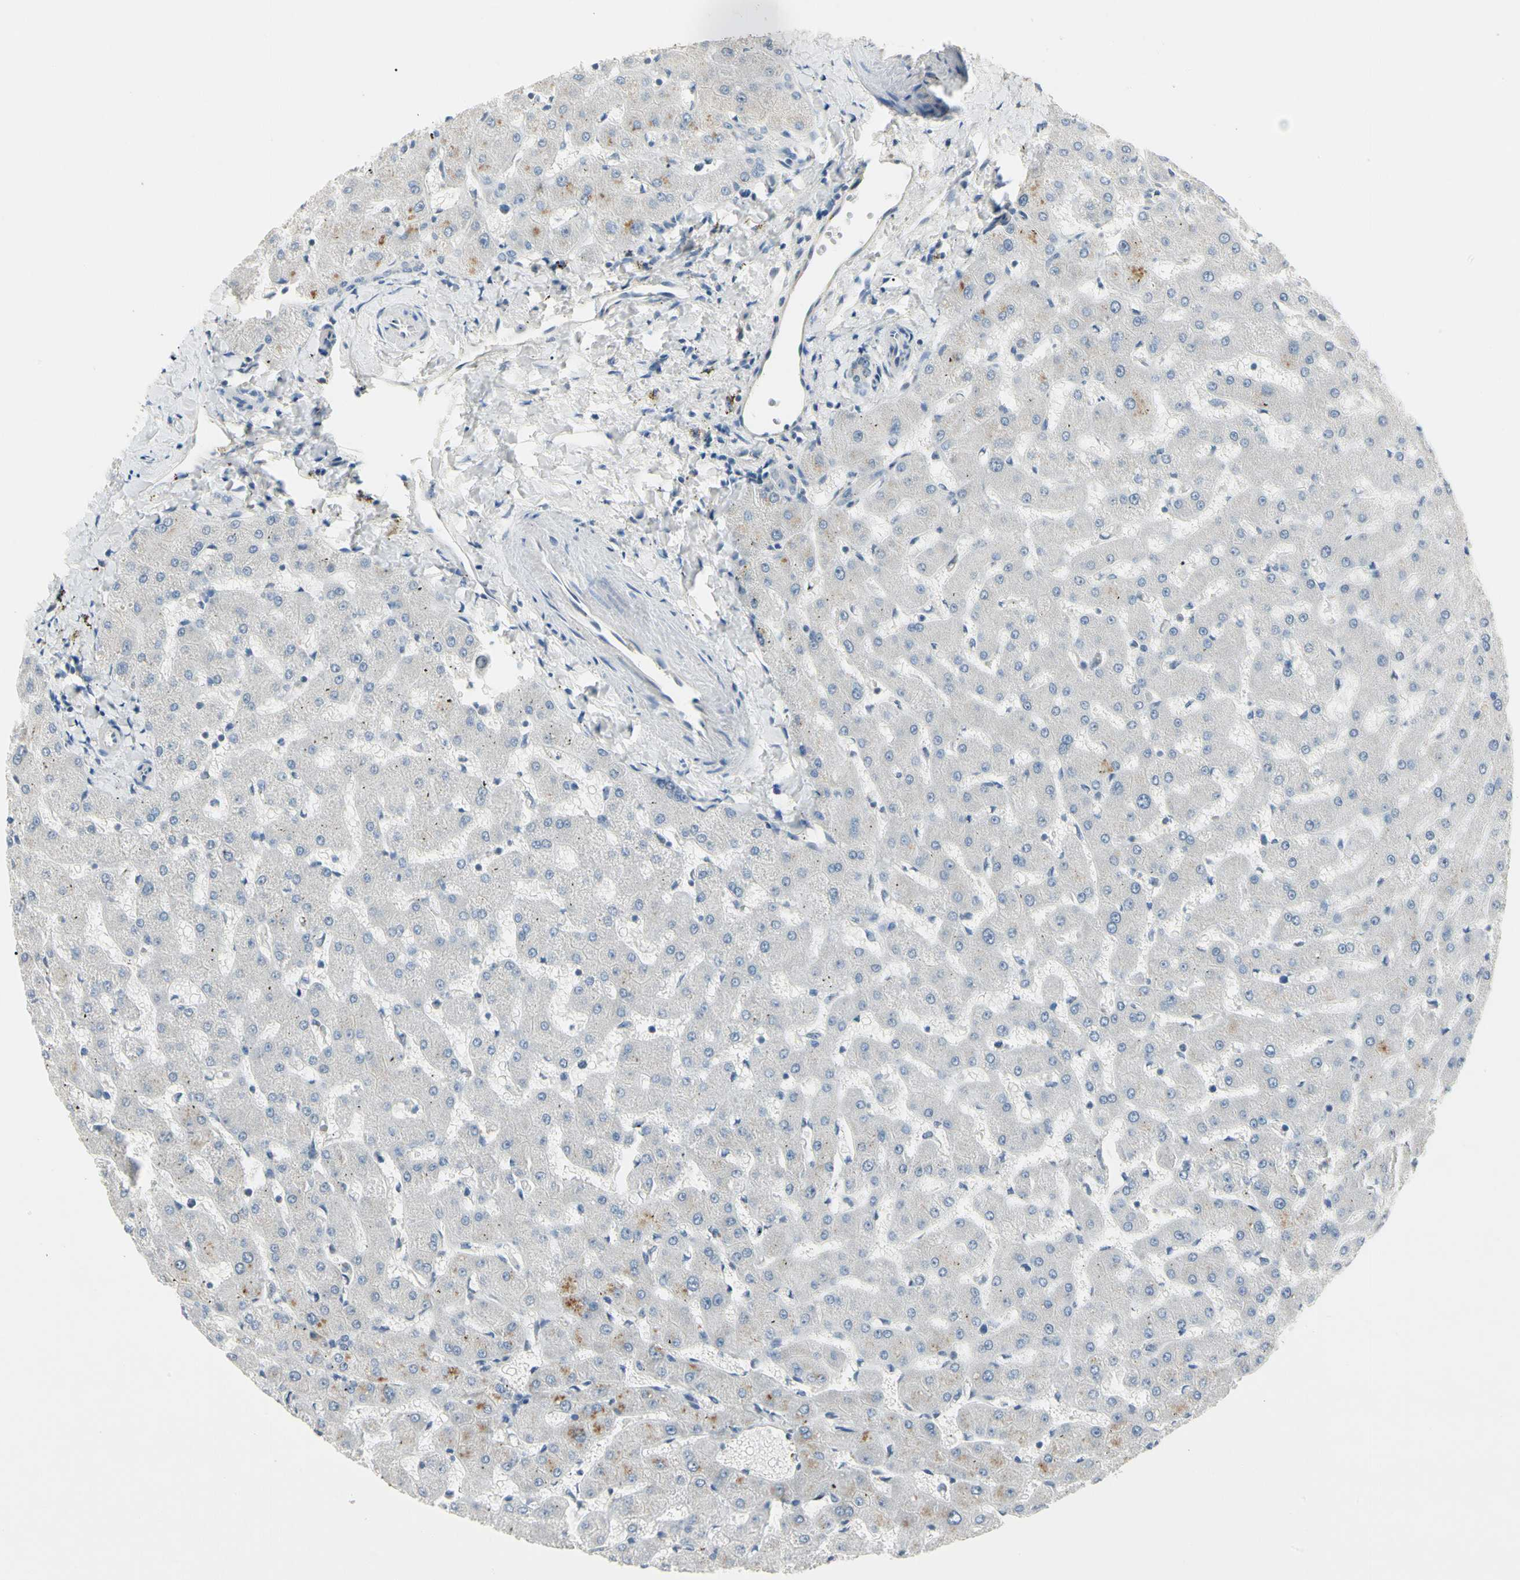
{"staining": {"intensity": "negative", "quantity": "none", "location": "none"}, "tissue": "liver", "cell_type": "Cholangiocytes", "image_type": "normal", "snomed": [{"axis": "morphology", "description": "Normal tissue, NOS"}, {"axis": "topography", "description": "Liver"}], "caption": "This is an immunohistochemistry (IHC) histopathology image of normal human liver. There is no positivity in cholangiocytes.", "gene": "PRSS21", "patient": {"sex": "female", "age": 63}}